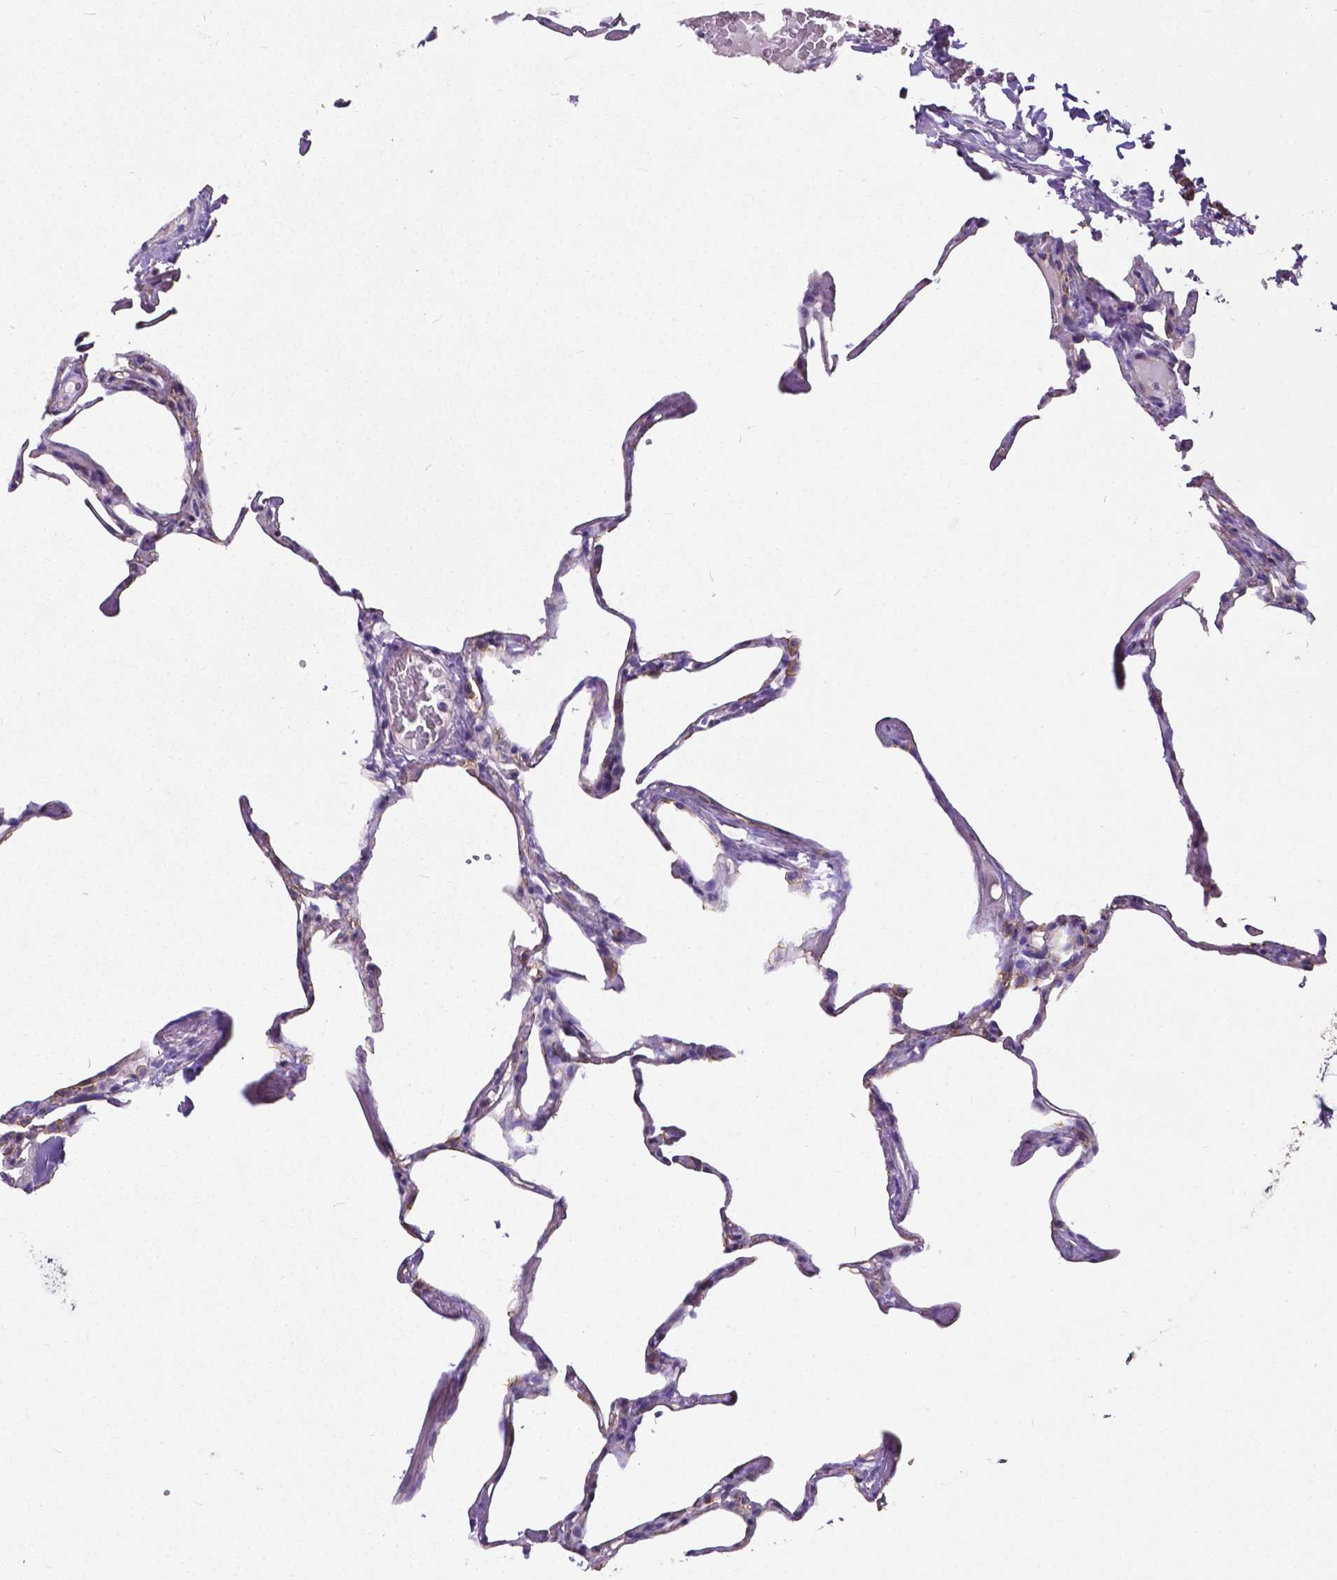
{"staining": {"intensity": "negative", "quantity": "none", "location": "none"}, "tissue": "lung", "cell_type": "Alveolar cells", "image_type": "normal", "snomed": [{"axis": "morphology", "description": "Normal tissue, NOS"}, {"axis": "topography", "description": "Lung"}], "caption": "IHC photomicrograph of normal lung stained for a protein (brown), which displays no staining in alveolar cells.", "gene": "OCLN", "patient": {"sex": "male", "age": 65}}